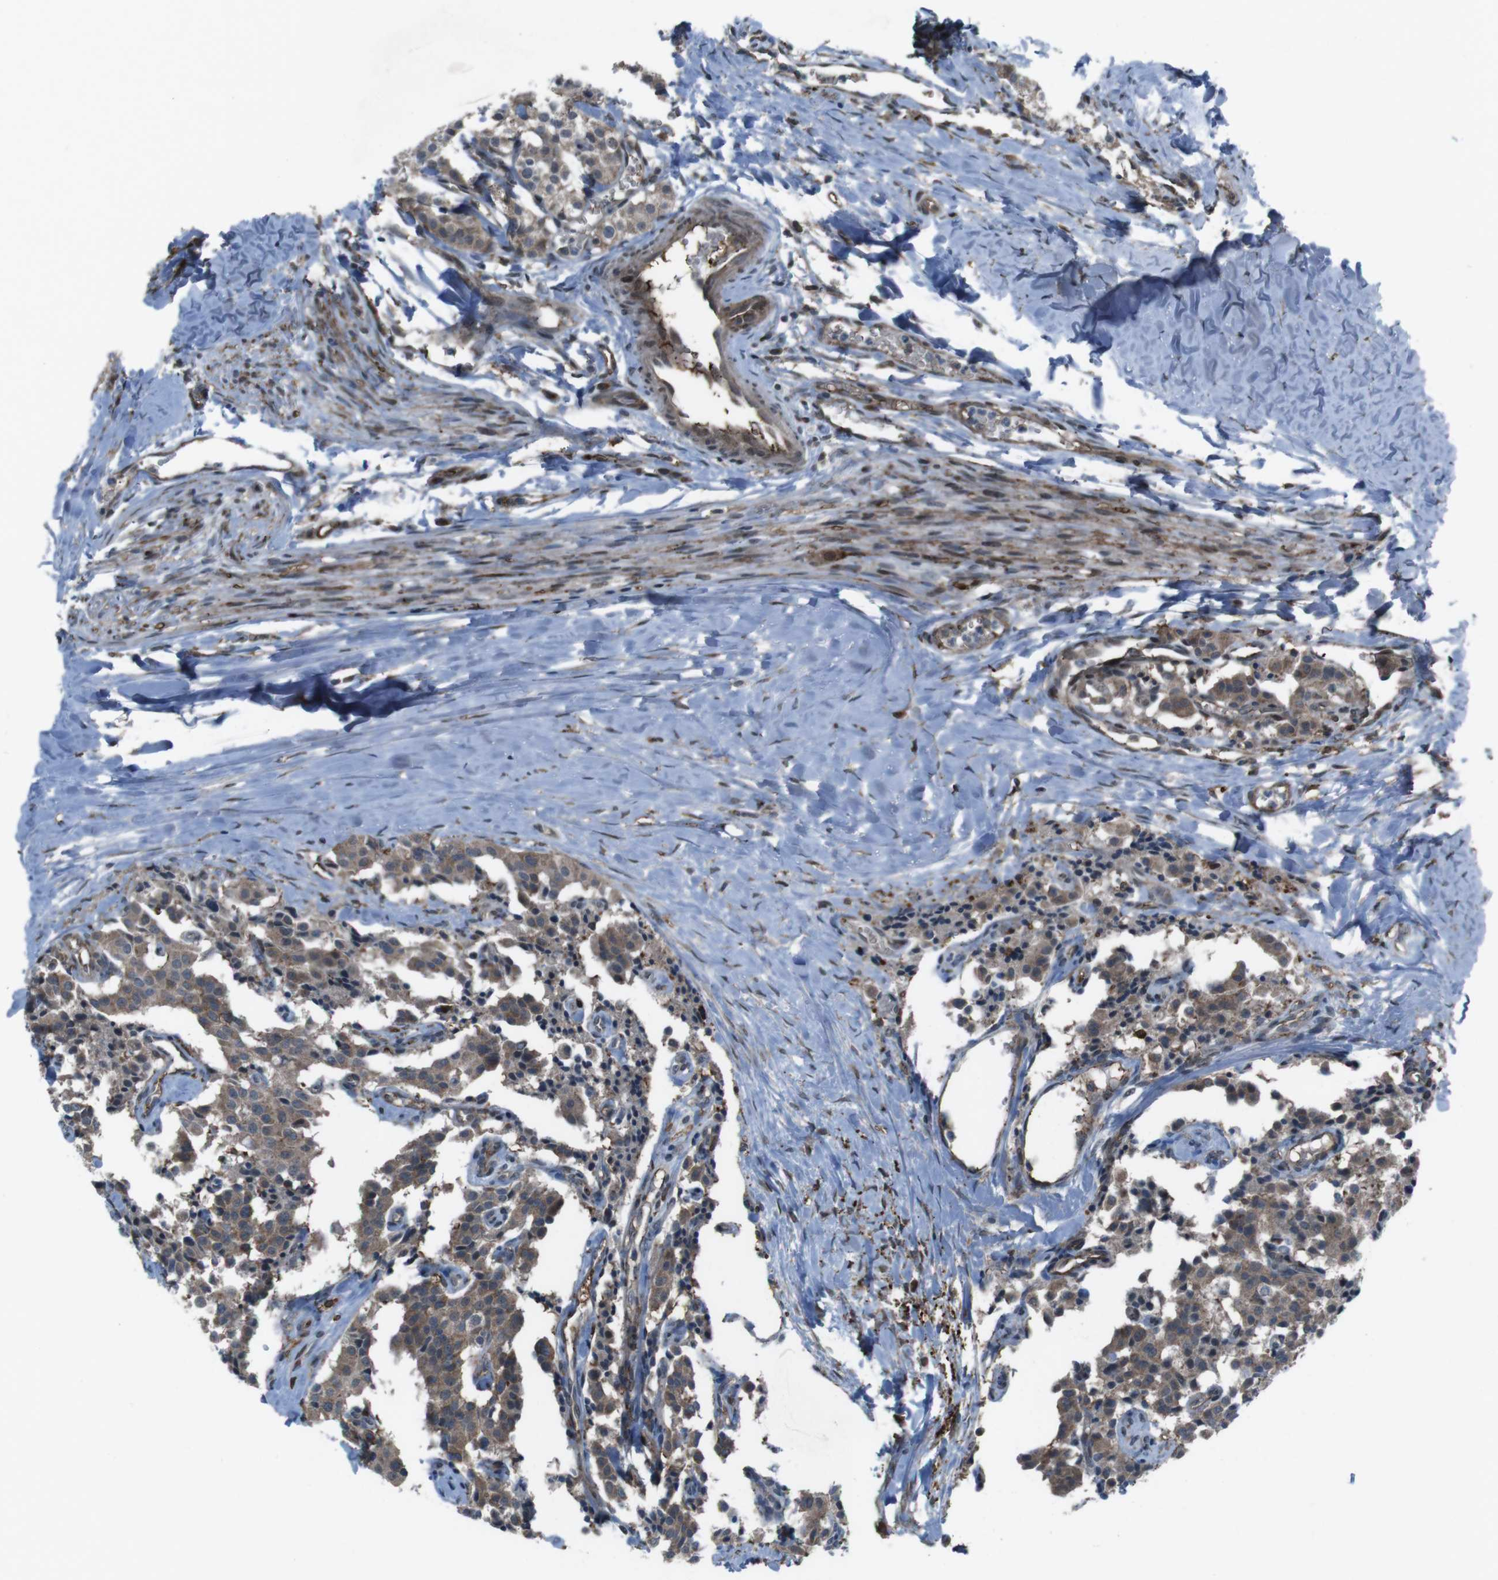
{"staining": {"intensity": "moderate", "quantity": ">75%", "location": "cytoplasmic/membranous"}, "tissue": "carcinoid", "cell_type": "Tumor cells", "image_type": "cancer", "snomed": [{"axis": "morphology", "description": "Carcinoid, malignant, NOS"}, {"axis": "topography", "description": "Lung"}], "caption": "Immunohistochemistry micrograph of neoplastic tissue: human carcinoid (malignant) stained using IHC demonstrates medium levels of moderate protein expression localized specifically in the cytoplasmic/membranous of tumor cells, appearing as a cytoplasmic/membranous brown color.", "gene": "GDF10", "patient": {"sex": "male", "age": 30}}